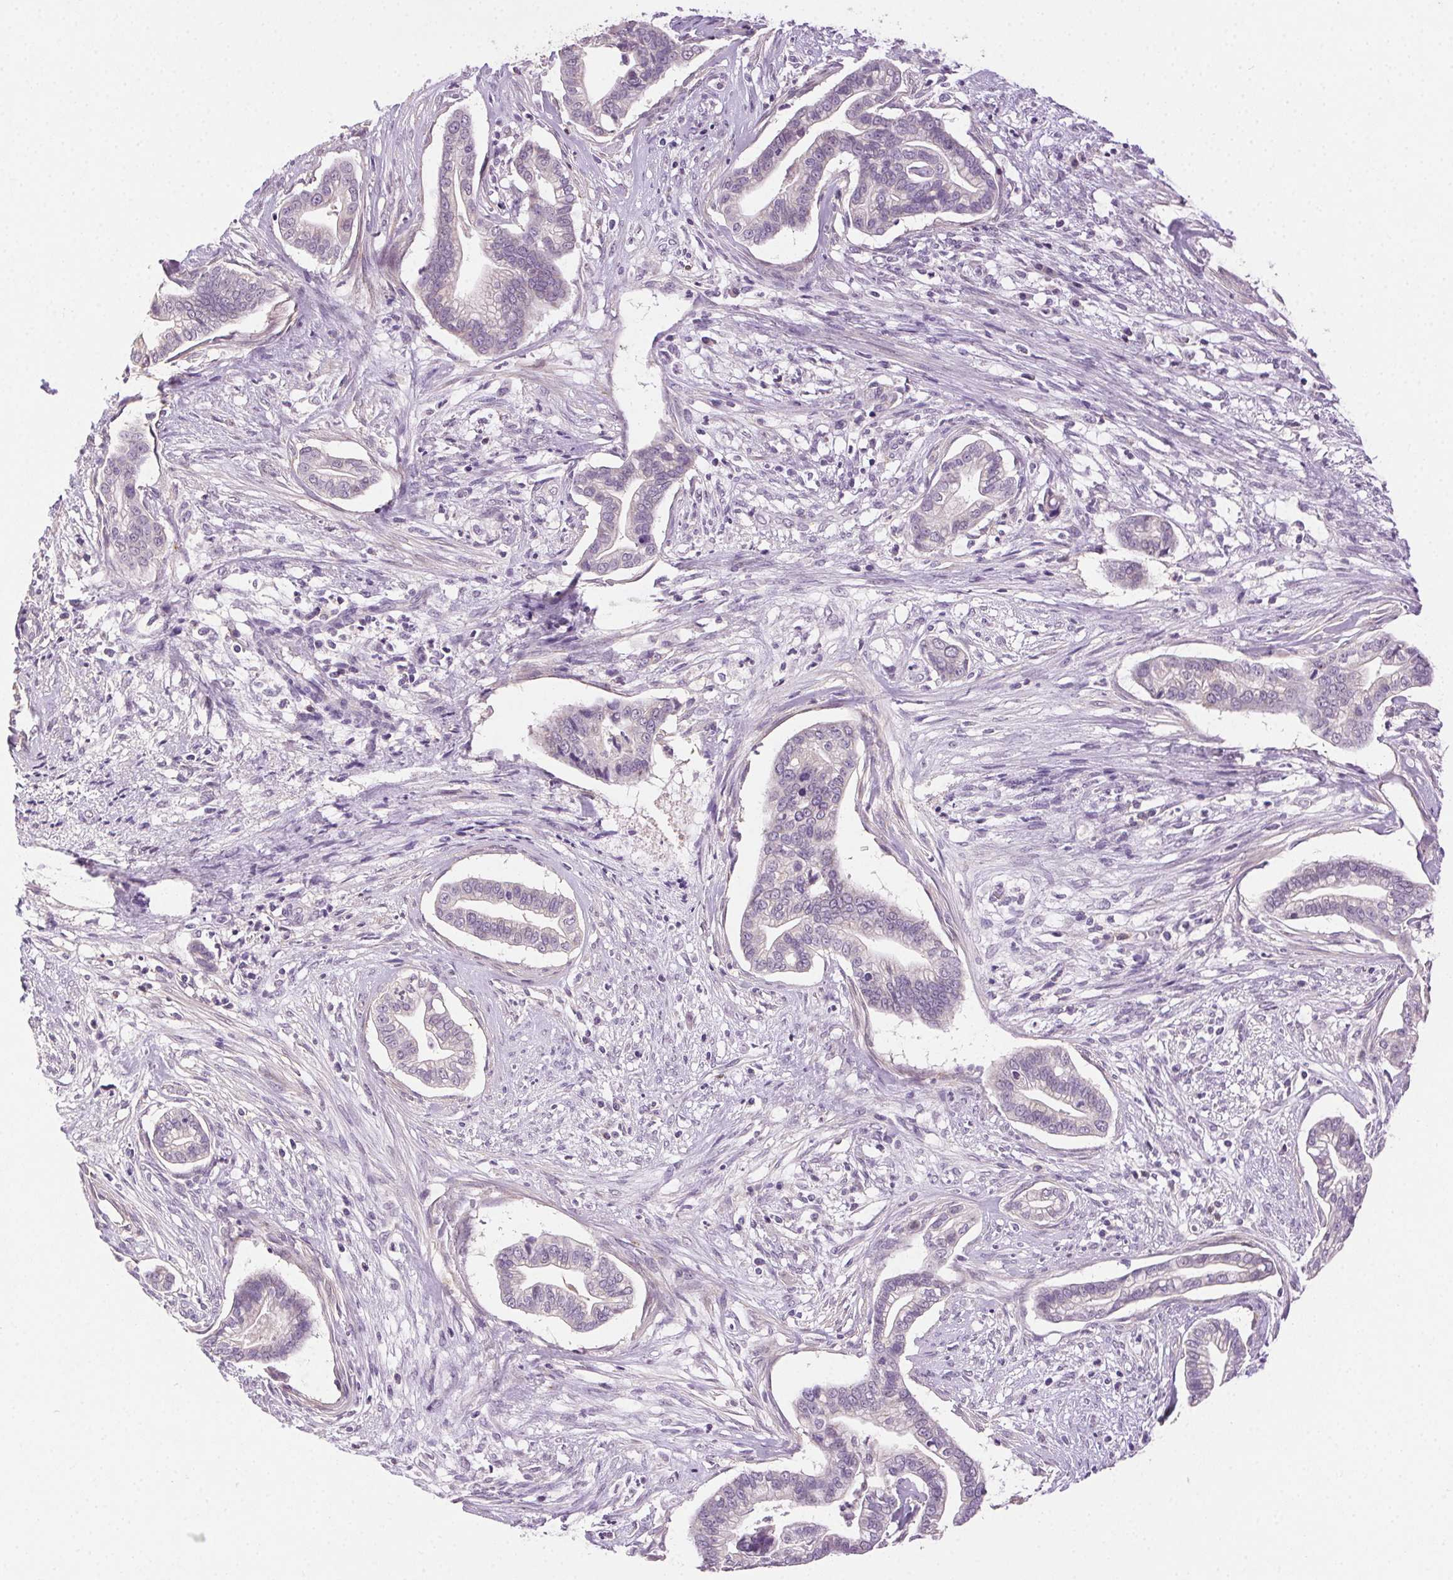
{"staining": {"intensity": "negative", "quantity": "none", "location": "none"}, "tissue": "cervical cancer", "cell_type": "Tumor cells", "image_type": "cancer", "snomed": [{"axis": "morphology", "description": "Adenocarcinoma, NOS"}, {"axis": "topography", "description": "Cervix"}], "caption": "High magnification brightfield microscopy of adenocarcinoma (cervical) stained with DAB (3,3'-diaminobenzidine) (brown) and counterstained with hematoxylin (blue): tumor cells show no significant expression. Nuclei are stained in blue.", "gene": "AKAP5", "patient": {"sex": "female", "age": 62}}